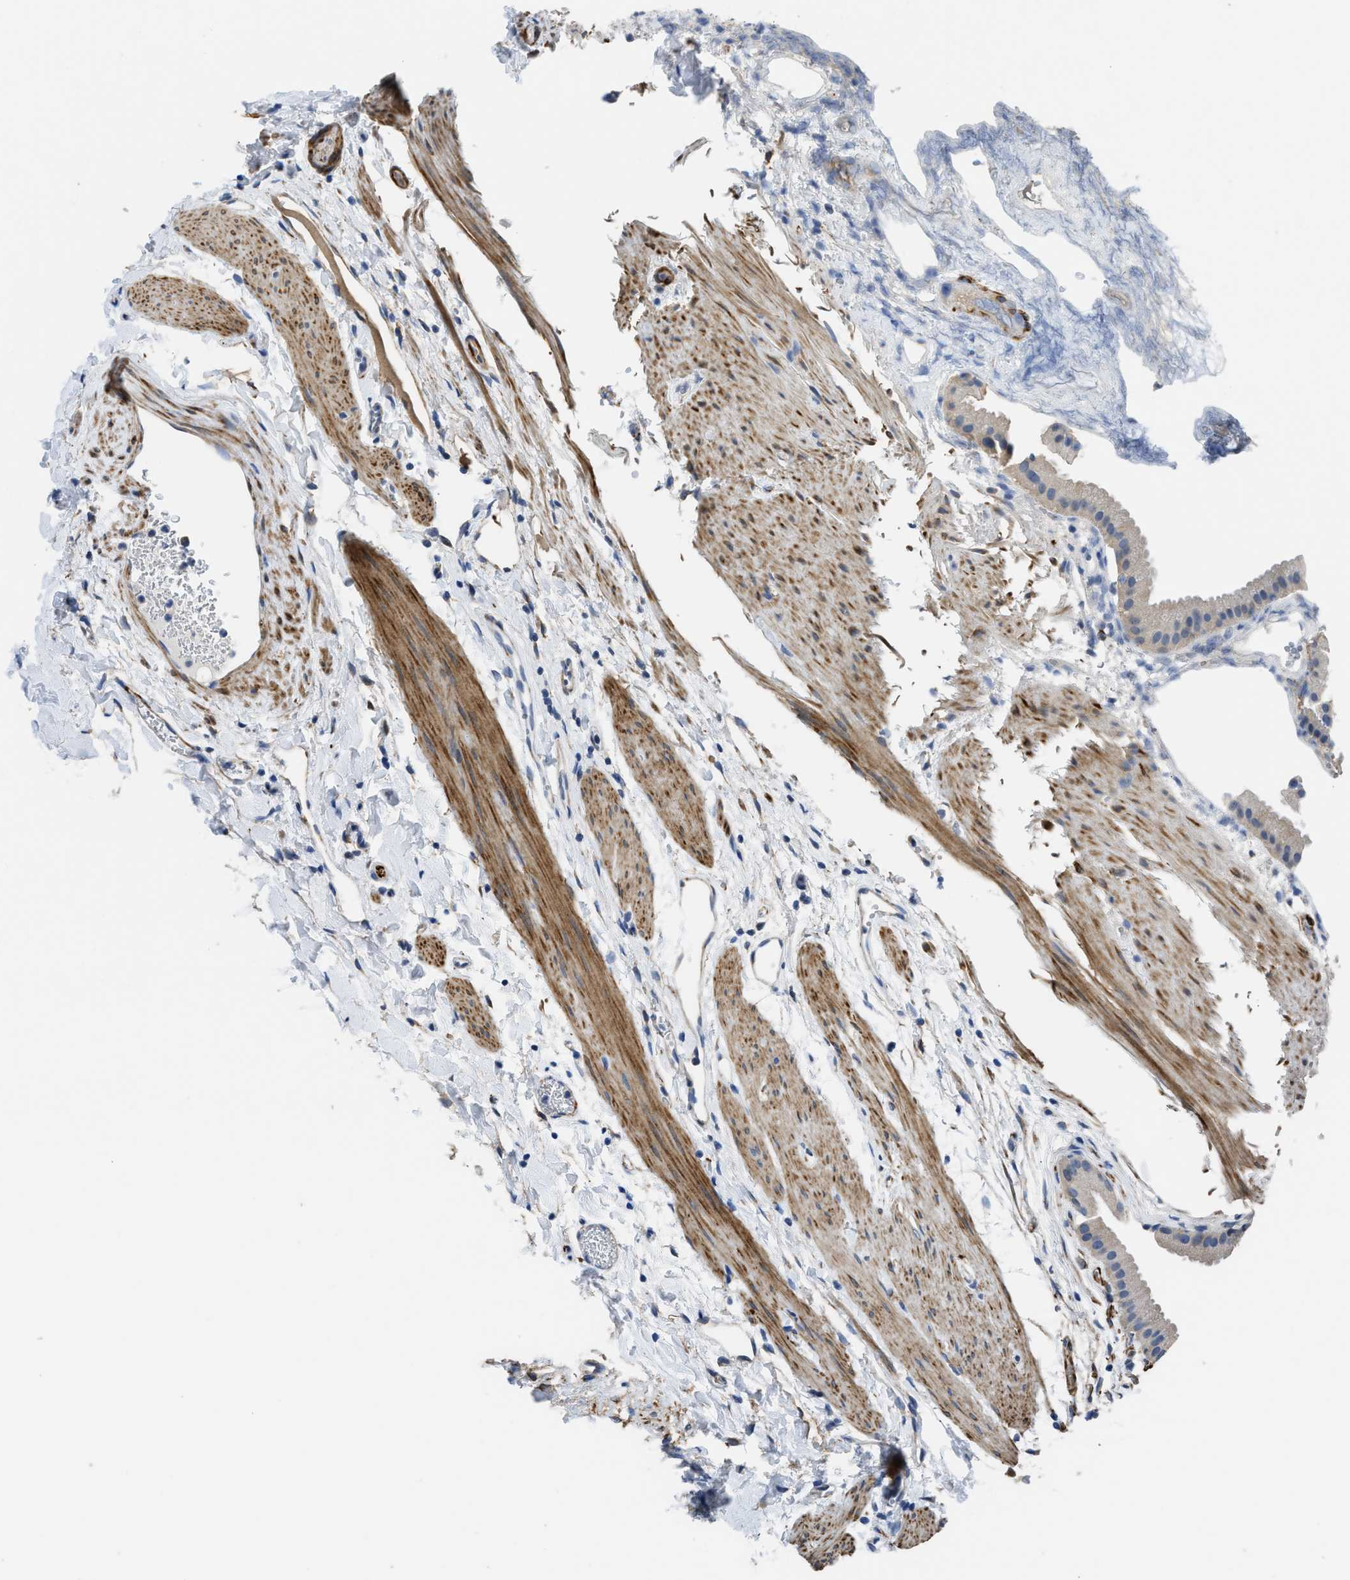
{"staining": {"intensity": "negative", "quantity": "none", "location": "none"}, "tissue": "gallbladder", "cell_type": "Glandular cells", "image_type": "normal", "snomed": [{"axis": "morphology", "description": "Normal tissue, NOS"}, {"axis": "topography", "description": "Gallbladder"}], "caption": "A high-resolution photomicrograph shows IHC staining of unremarkable gallbladder, which exhibits no significant staining in glandular cells. (Immunohistochemistry, brightfield microscopy, high magnification).", "gene": "ZSWIM5", "patient": {"sex": "female", "age": 64}}